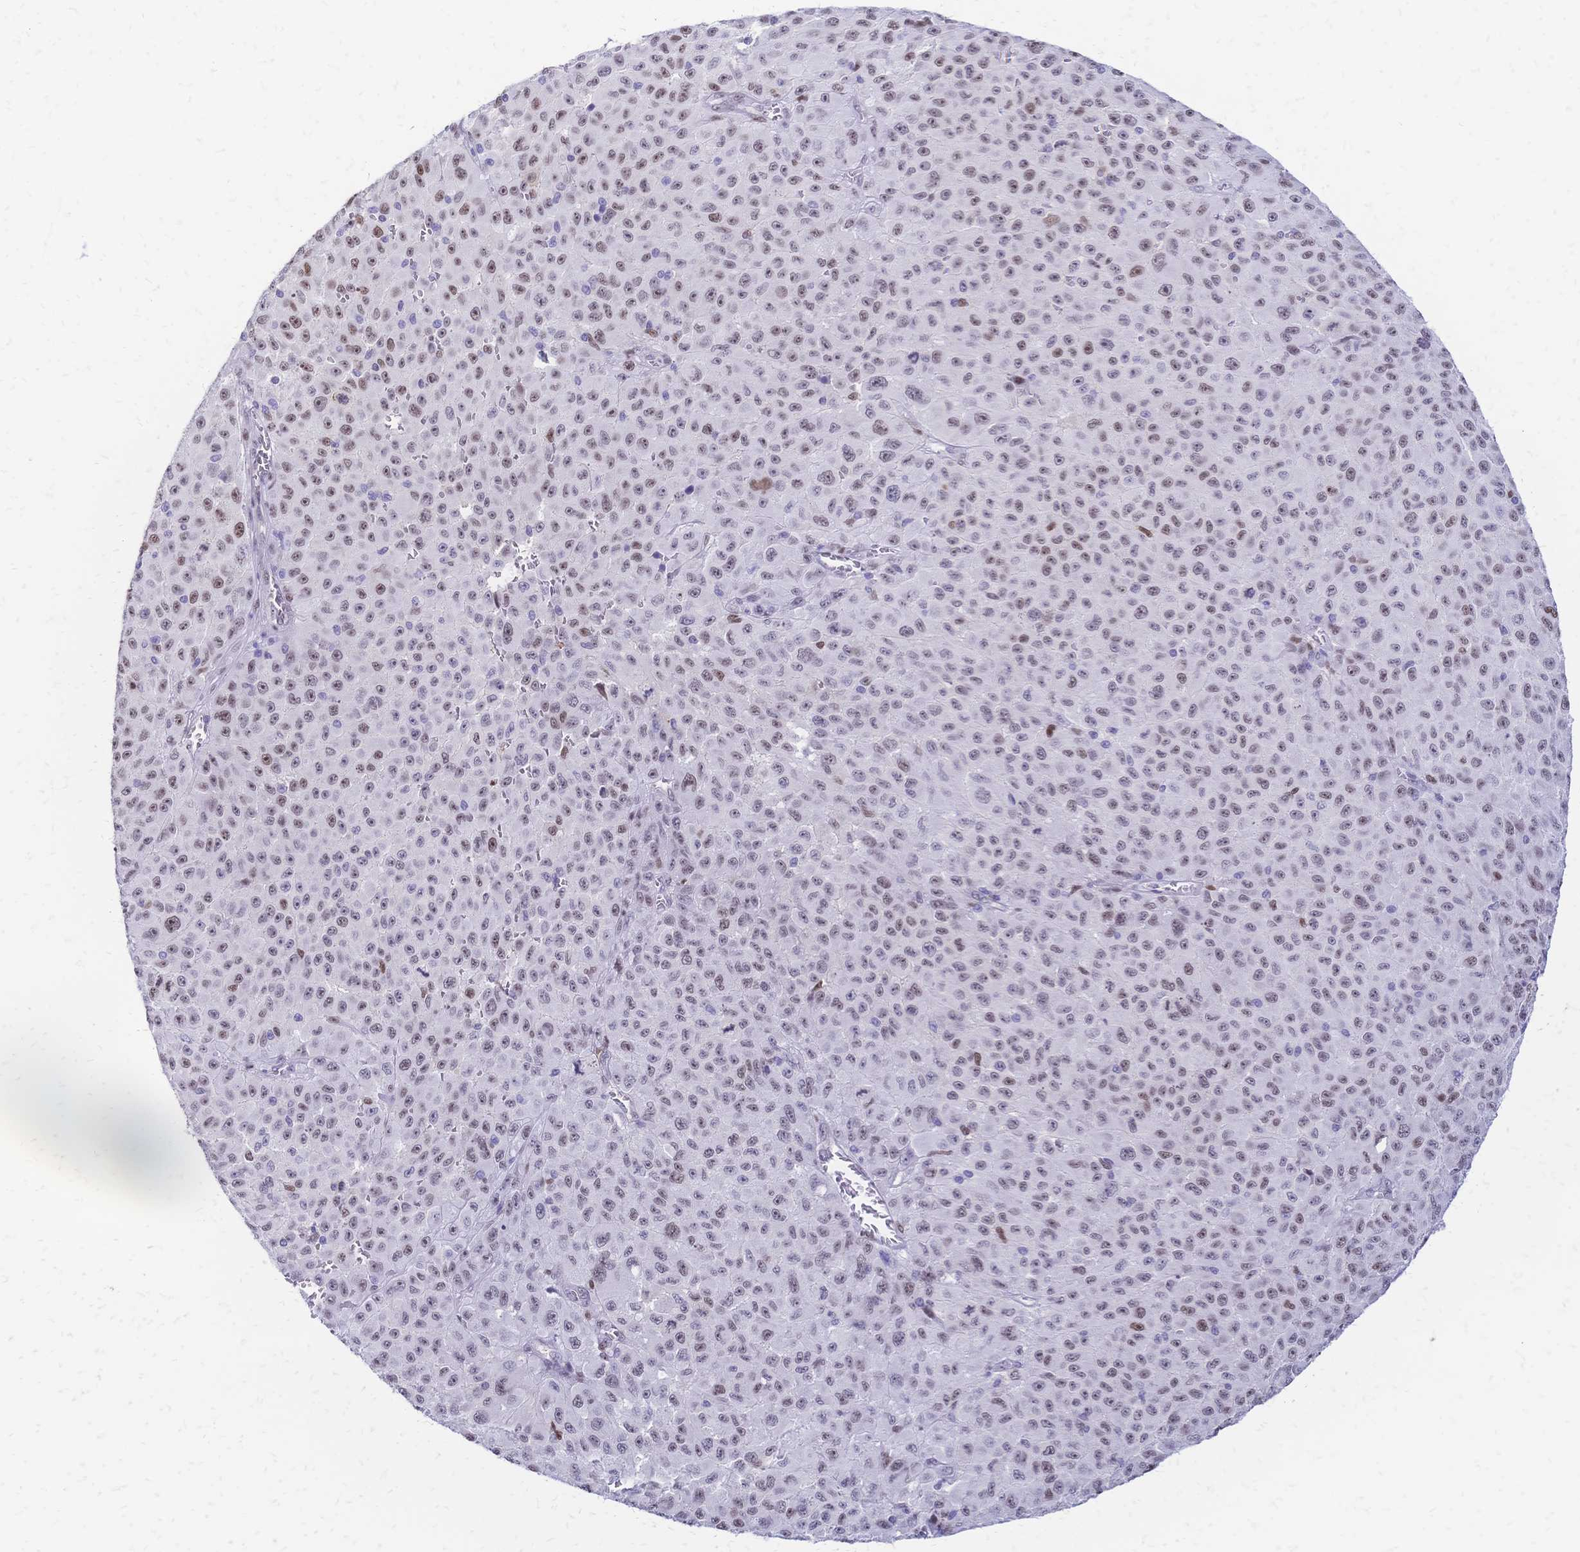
{"staining": {"intensity": "moderate", "quantity": "25%-75%", "location": "nuclear"}, "tissue": "melanoma", "cell_type": "Tumor cells", "image_type": "cancer", "snomed": [{"axis": "morphology", "description": "Malignant melanoma, NOS"}, {"axis": "topography", "description": "Skin"}], "caption": "Protein expression by IHC demonstrates moderate nuclear expression in approximately 25%-75% of tumor cells in malignant melanoma.", "gene": "NFIC", "patient": {"sex": "male", "age": 73}}